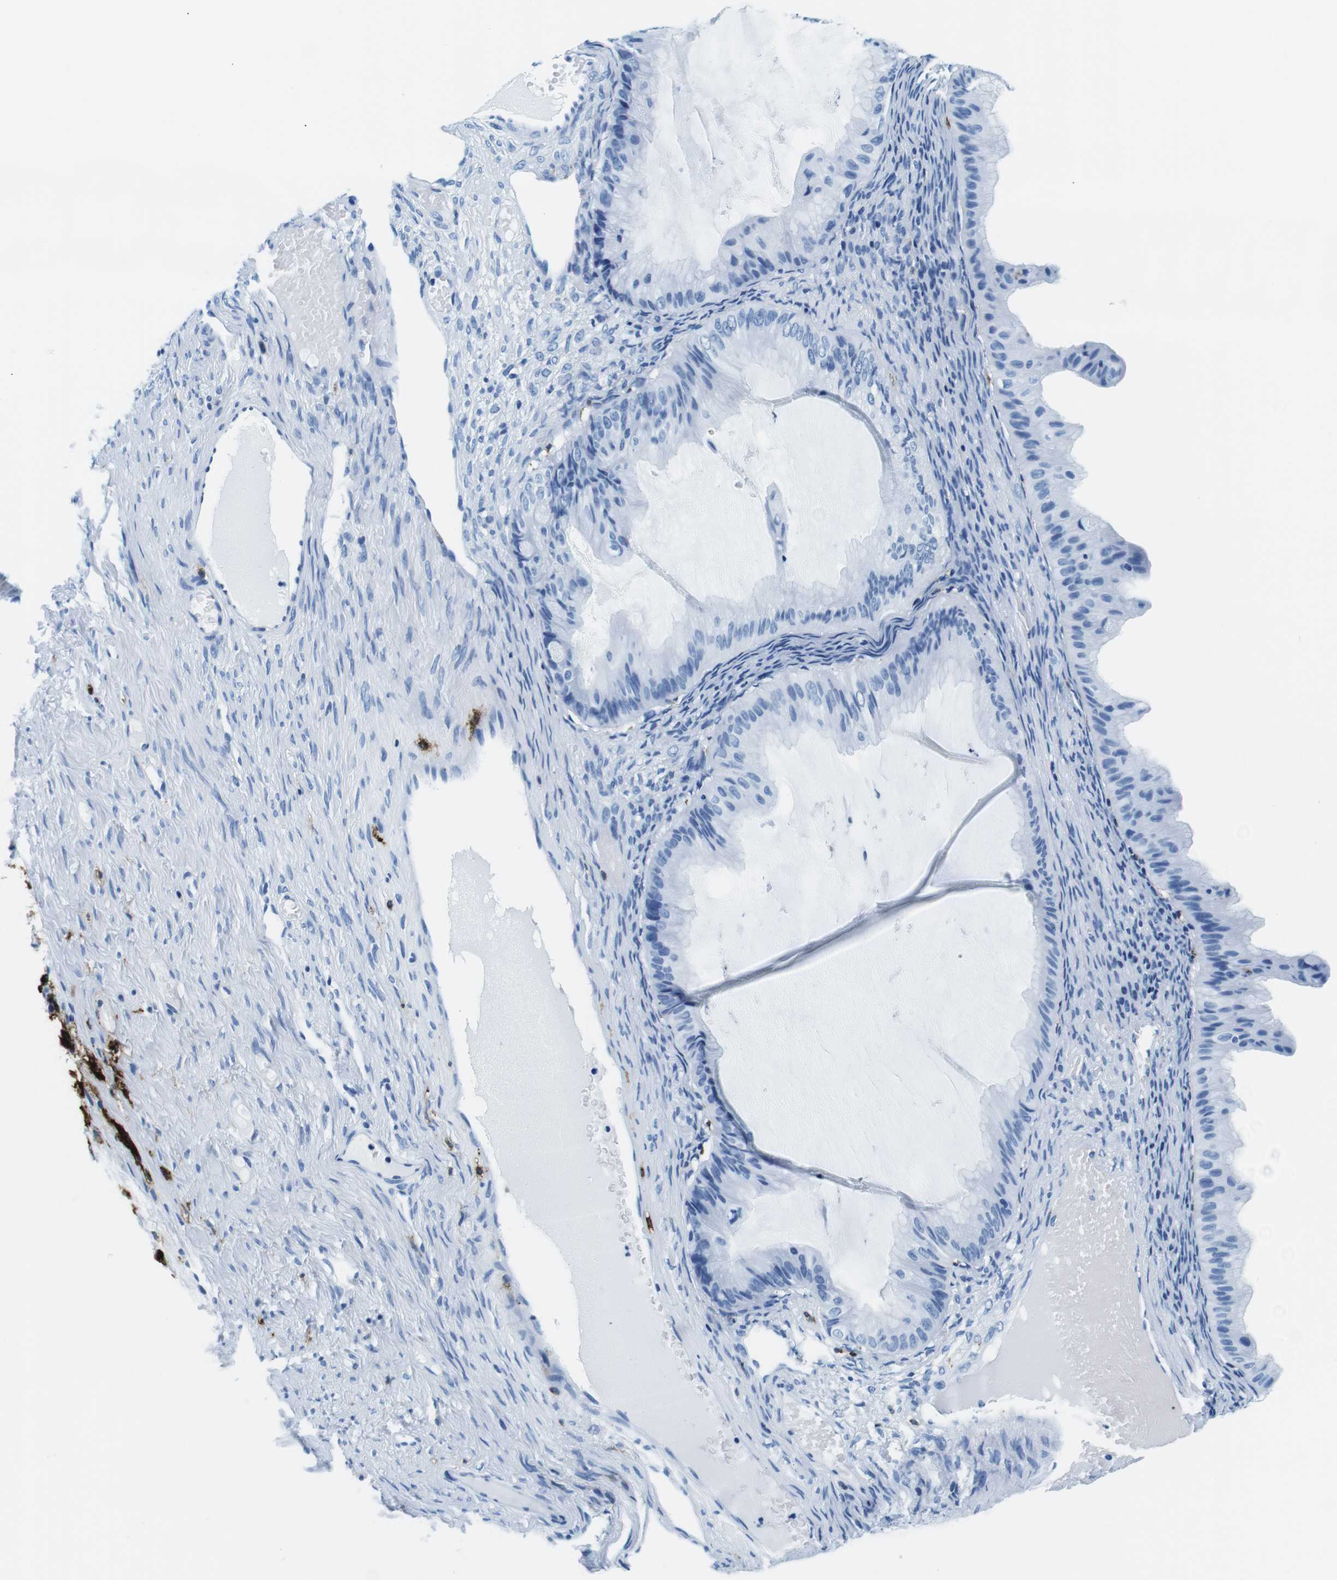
{"staining": {"intensity": "negative", "quantity": "none", "location": "none"}, "tissue": "ovarian cancer", "cell_type": "Tumor cells", "image_type": "cancer", "snomed": [{"axis": "morphology", "description": "Cystadenocarcinoma, mucinous, NOS"}, {"axis": "topography", "description": "Ovary"}], "caption": "Tumor cells show no significant protein staining in ovarian mucinous cystadenocarcinoma. The staining is performed using DAB (3,3'-diaminobenzidine) brown chromogen with nuclei counter-stained in using hematoxylin.", "gene": "HLA-DRB1", "patient": {"sex": "female", "age": 61}}